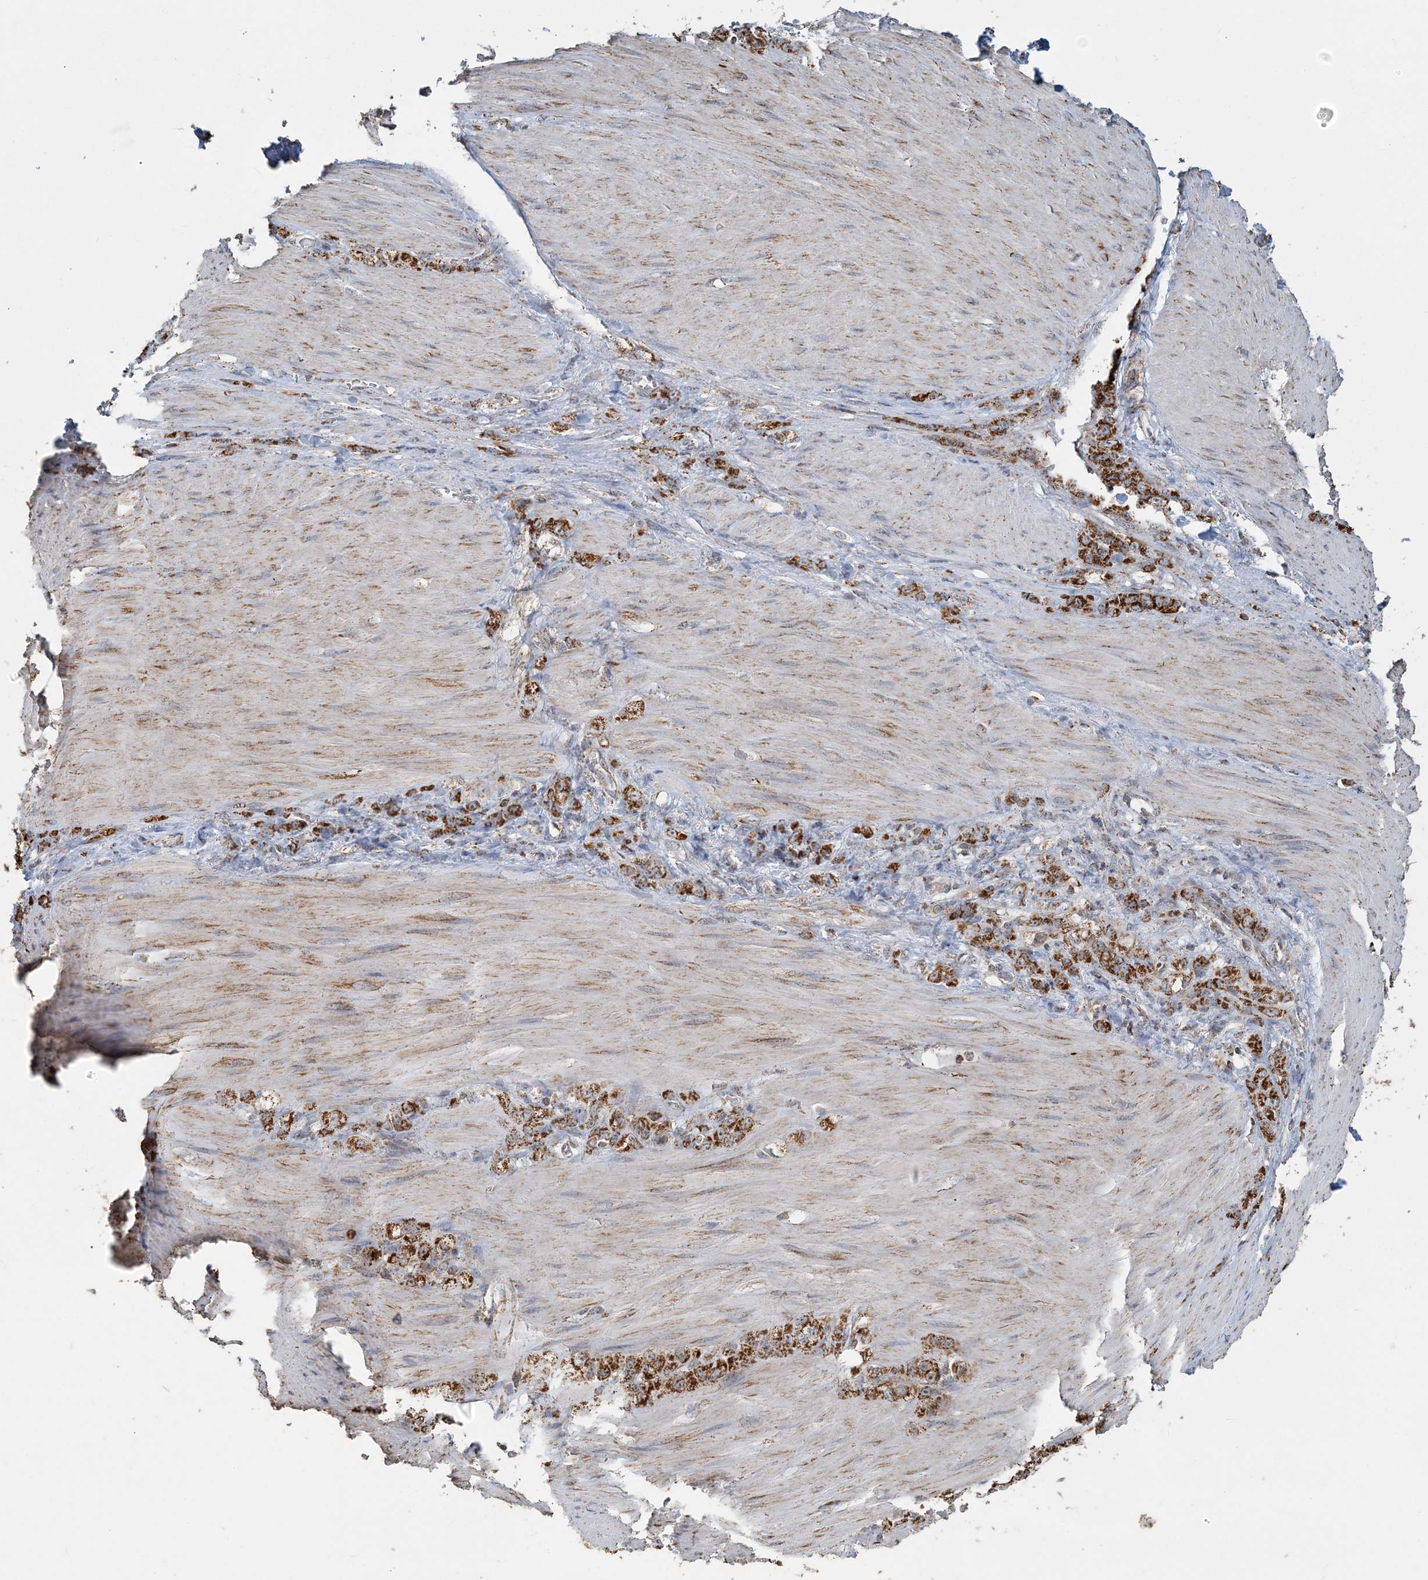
{"staining": {"intensity": "strong", "quantity": ">75%", "location": "cytoplasmic/membranous"}, "tissue": "stomach cancer", "cell_type": "Tumor cells", "image_type": "cancer", "snomed": [{"axis": "morphology", "description": "Normal tissue, NOS"}, {"axis": "morphology", "description": "Adenocarcinoma, NOS"}, {"axis": "topography", "description": "Stomach"}], "caption": "Approximately >75% of tumor cells in stomach cancer display strong cytoplasmic/membranous protein expression as visualized by brown immunohistochemical staining.", "gene": "SUCLG1", "patient": {"sex": "male", "age": 82}}